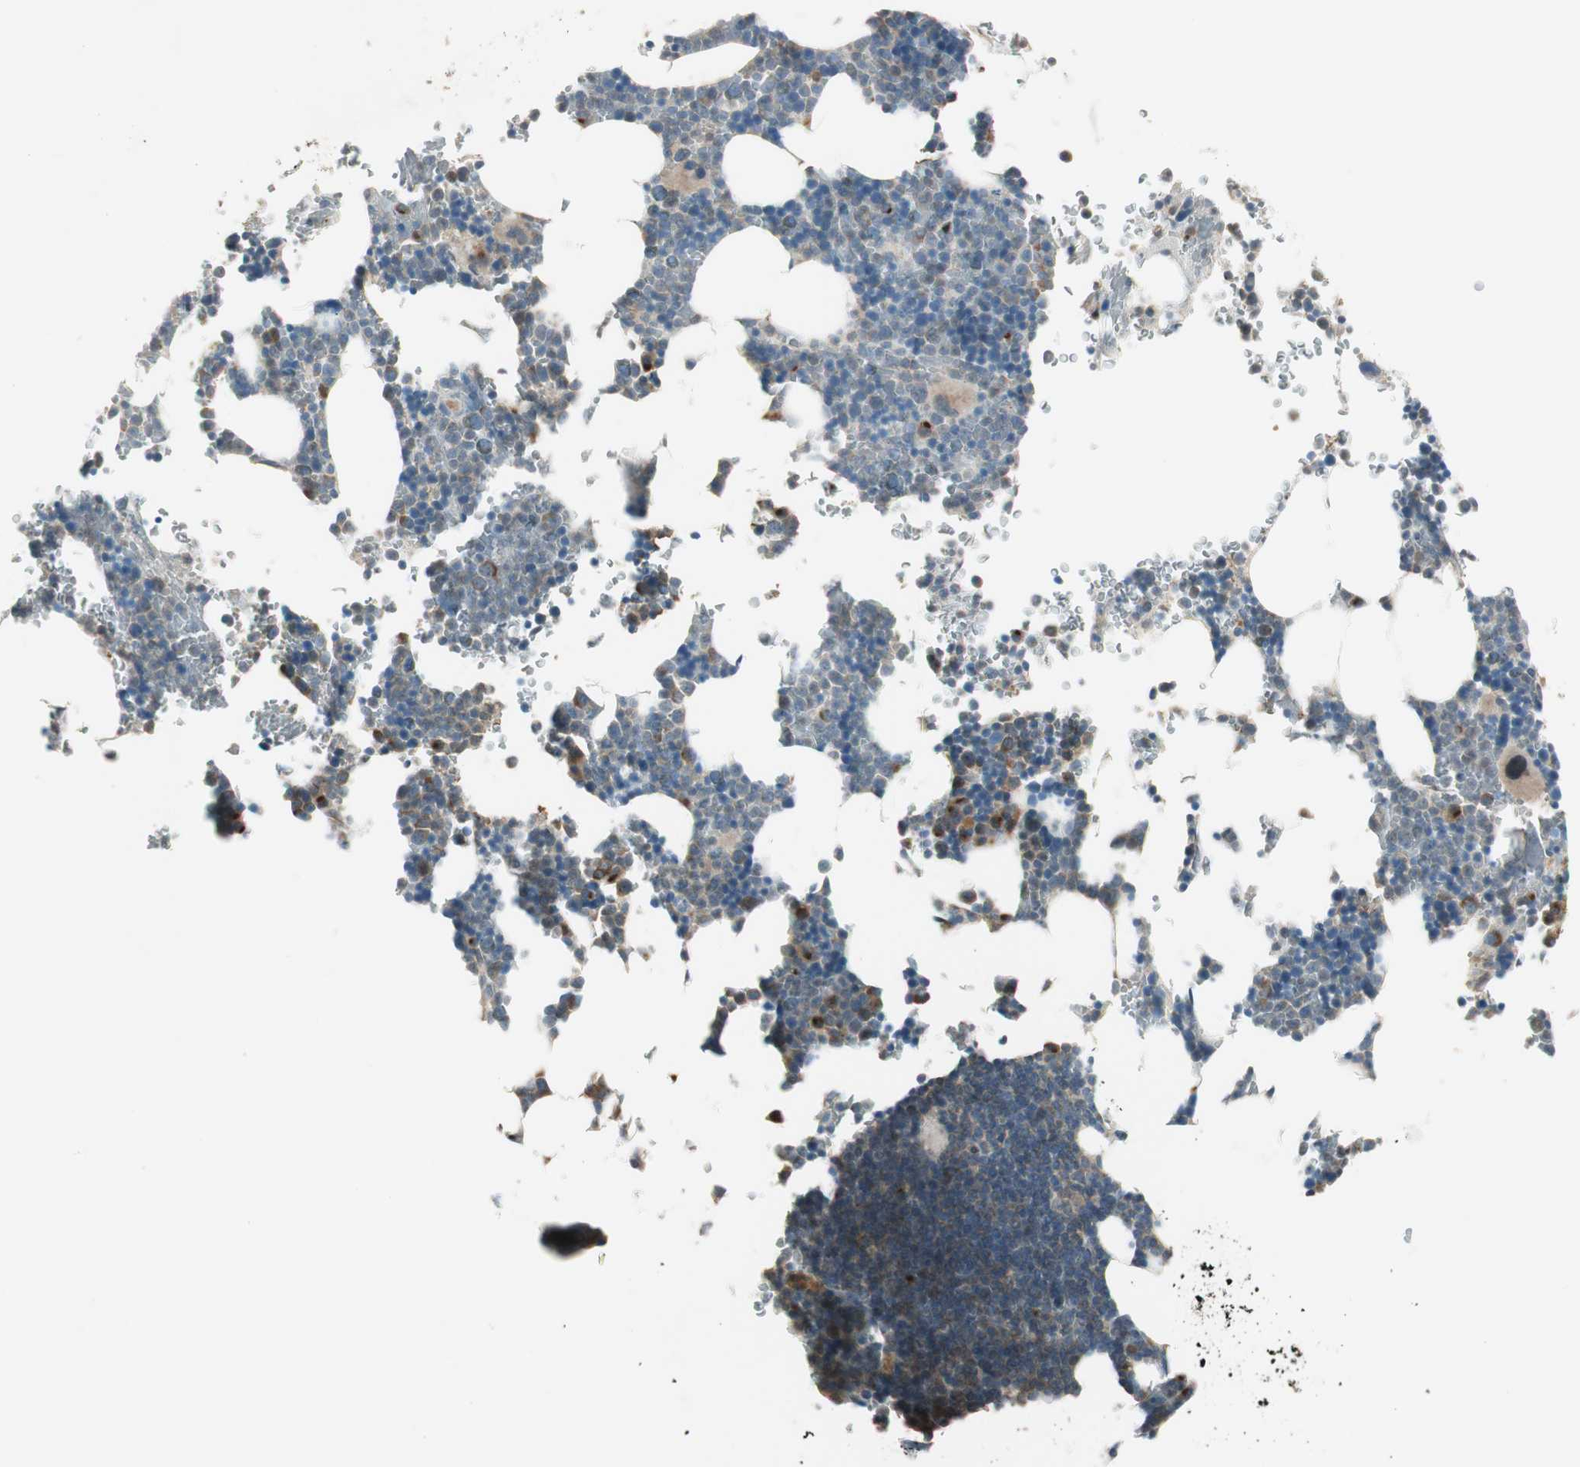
{"staining": {"intensity": "moderate", "quantity": "<25%", "location": "cytoplasmic/membranous"}, "tissue": "bone marrow", "cell_type": "Hematopoietic cells", "image_type": "normal", "snomed": [{"axis": "morphology", "description": "Normal tissue, NOS"}, {"axis": "topography", "description": "Bone marrow"}], "caption": "Hematopoietic cells demonstrate moderate cytoplasmic/membranous expression in approximately <25% of cells in normal bone marrow.", "gene": "CGRRF1", "patient": {"sex": "female", "age": 73}}